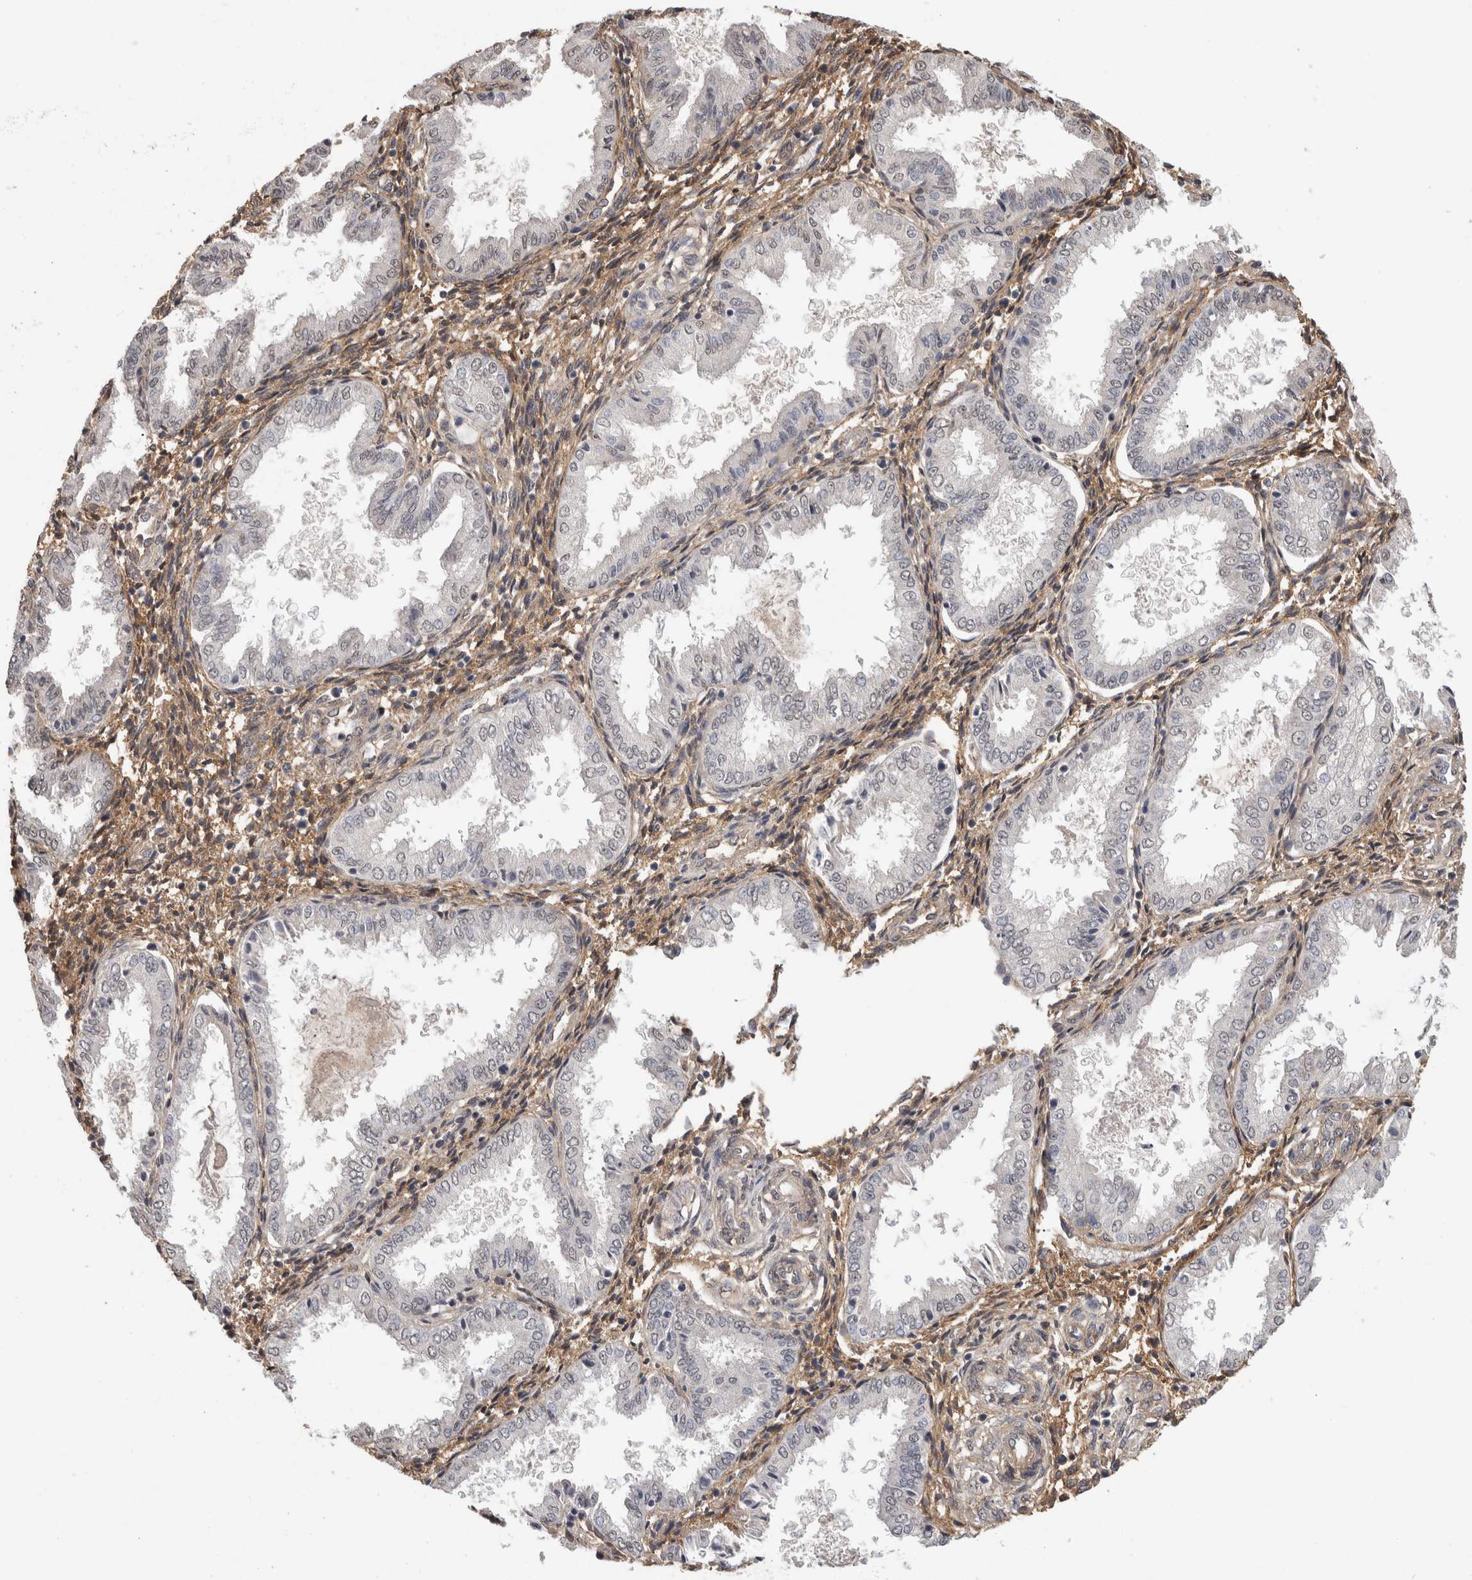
{"staining": {"intensity": "moderate", "quantity": ">75%", "location": "cytoplasmic/membranous"}, "tissue": "endometrium", "cell_type": "Cells in endometrial stroma", "image_type": "normal", "snomed": [{"axis": "morphology", "description": "Normal tissue, NOS"}, {"axis": "topography", "description": "Endometrium"}], "caption": "High-magnification brightfield microscopy of unremarkable endometrium stained with DAB (brown) and counterstained with hematoxylin (blue). cells in endometrial stroma exhibit moderate cytoplasmic/membranous positivity is seen in approximately>75% of cells.", "gene": "RECK", "patient": {"sex": "female", "age": 33}}